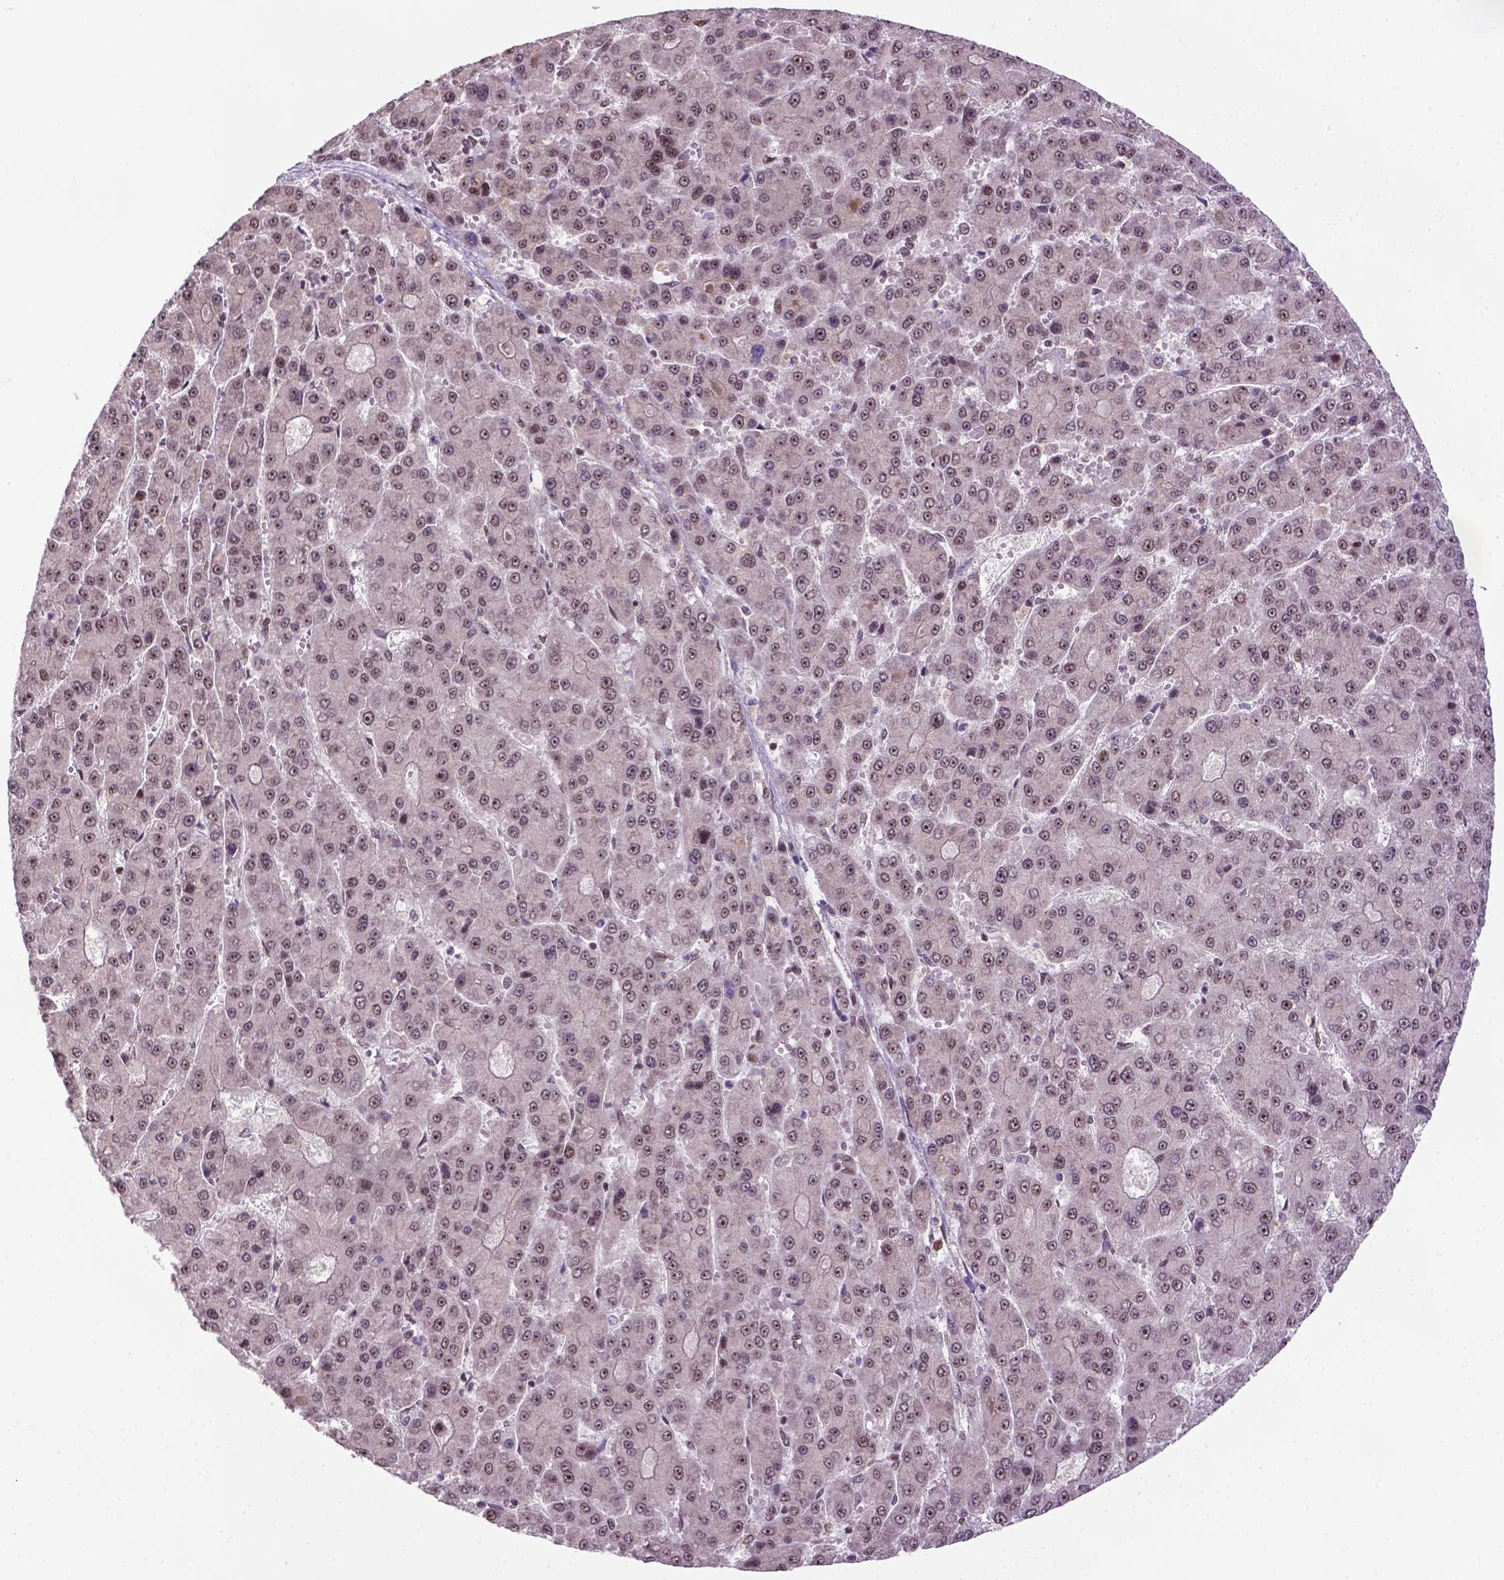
{"staining": {"intensity": "moderate", "quantity": ">75%", "location": "nuclear"}, "tissue": "liver cancer", "cell_type": "Tumor cells", "image_type": "cancer", "snomed": [{"axis": "morphology", "description": "Carcinoma, Hepatocellular, NOS"}, {"axis": "topography", "description": "Liver"}], "caption": "IHC staining of liver cancer (hepatocellular carcinoma), which exhibits medium levels of moderate nuclear expression in approximately >75% of tumor cells indicating moderate nuclear protein expression. The staining was performed using DAB (brown) for protein detection and nuclei were counterstained in hematoxylin (blue).", "gene": "CSNK2A1", "patient": {"sex": "male", "age": 70}}